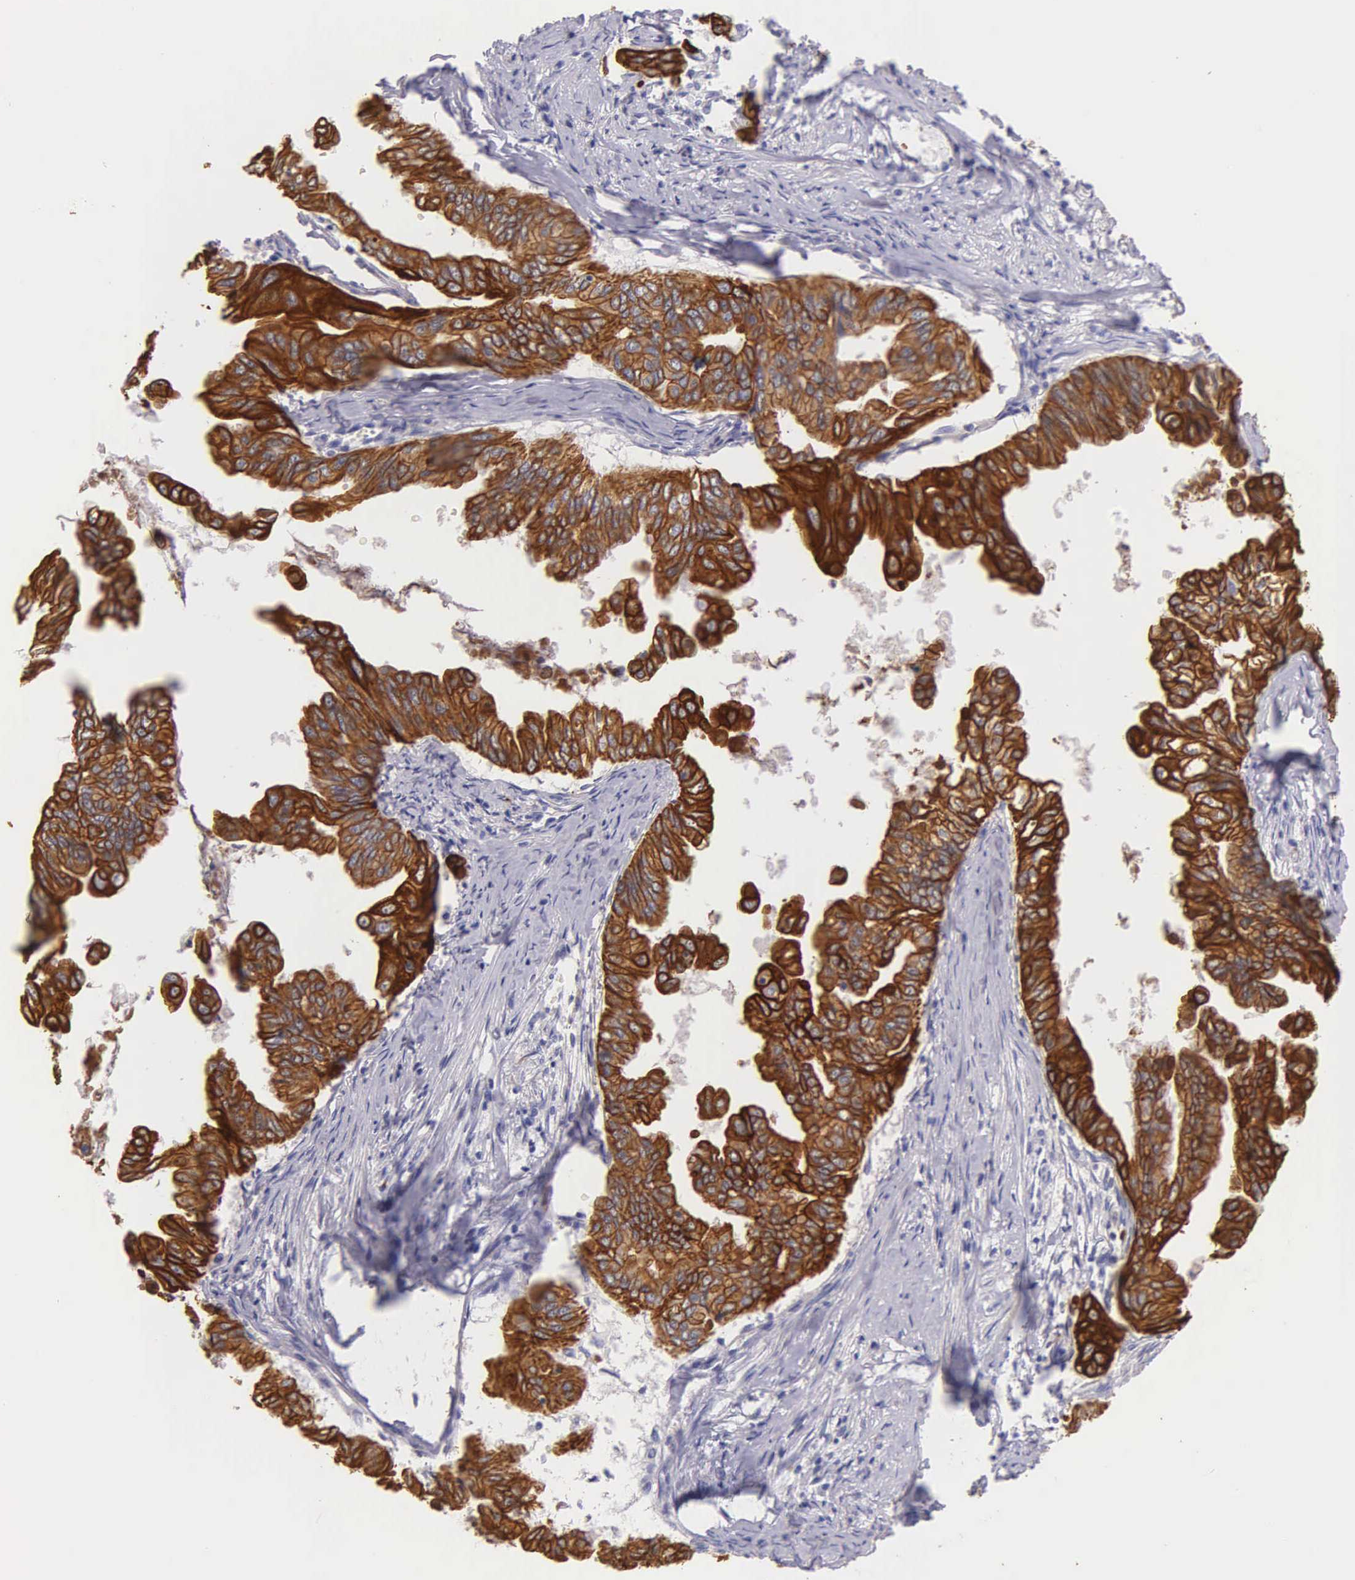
{"staining": {"intensity": "strong", "quantity": ">75%", "location": "cytoplasmic/membranous"}, "tissue": "stomach cancer", "cell_type": "Tumor cells", "image_type": "cancer", "snomed": [{"axis": "morphology", "description": "Adenocarcinoma, NOS"}, {"axis": "topography", "description": "Stomach, upper"}], "caption": "Immunohistochemical staining of human stomach adenocarcinoma displays high levels of strong cytoplasmic/membranous expression in approximately >75% of tumor cells.", "gene": "KRT17", "patient": {"sex": "male", "age": 80}}